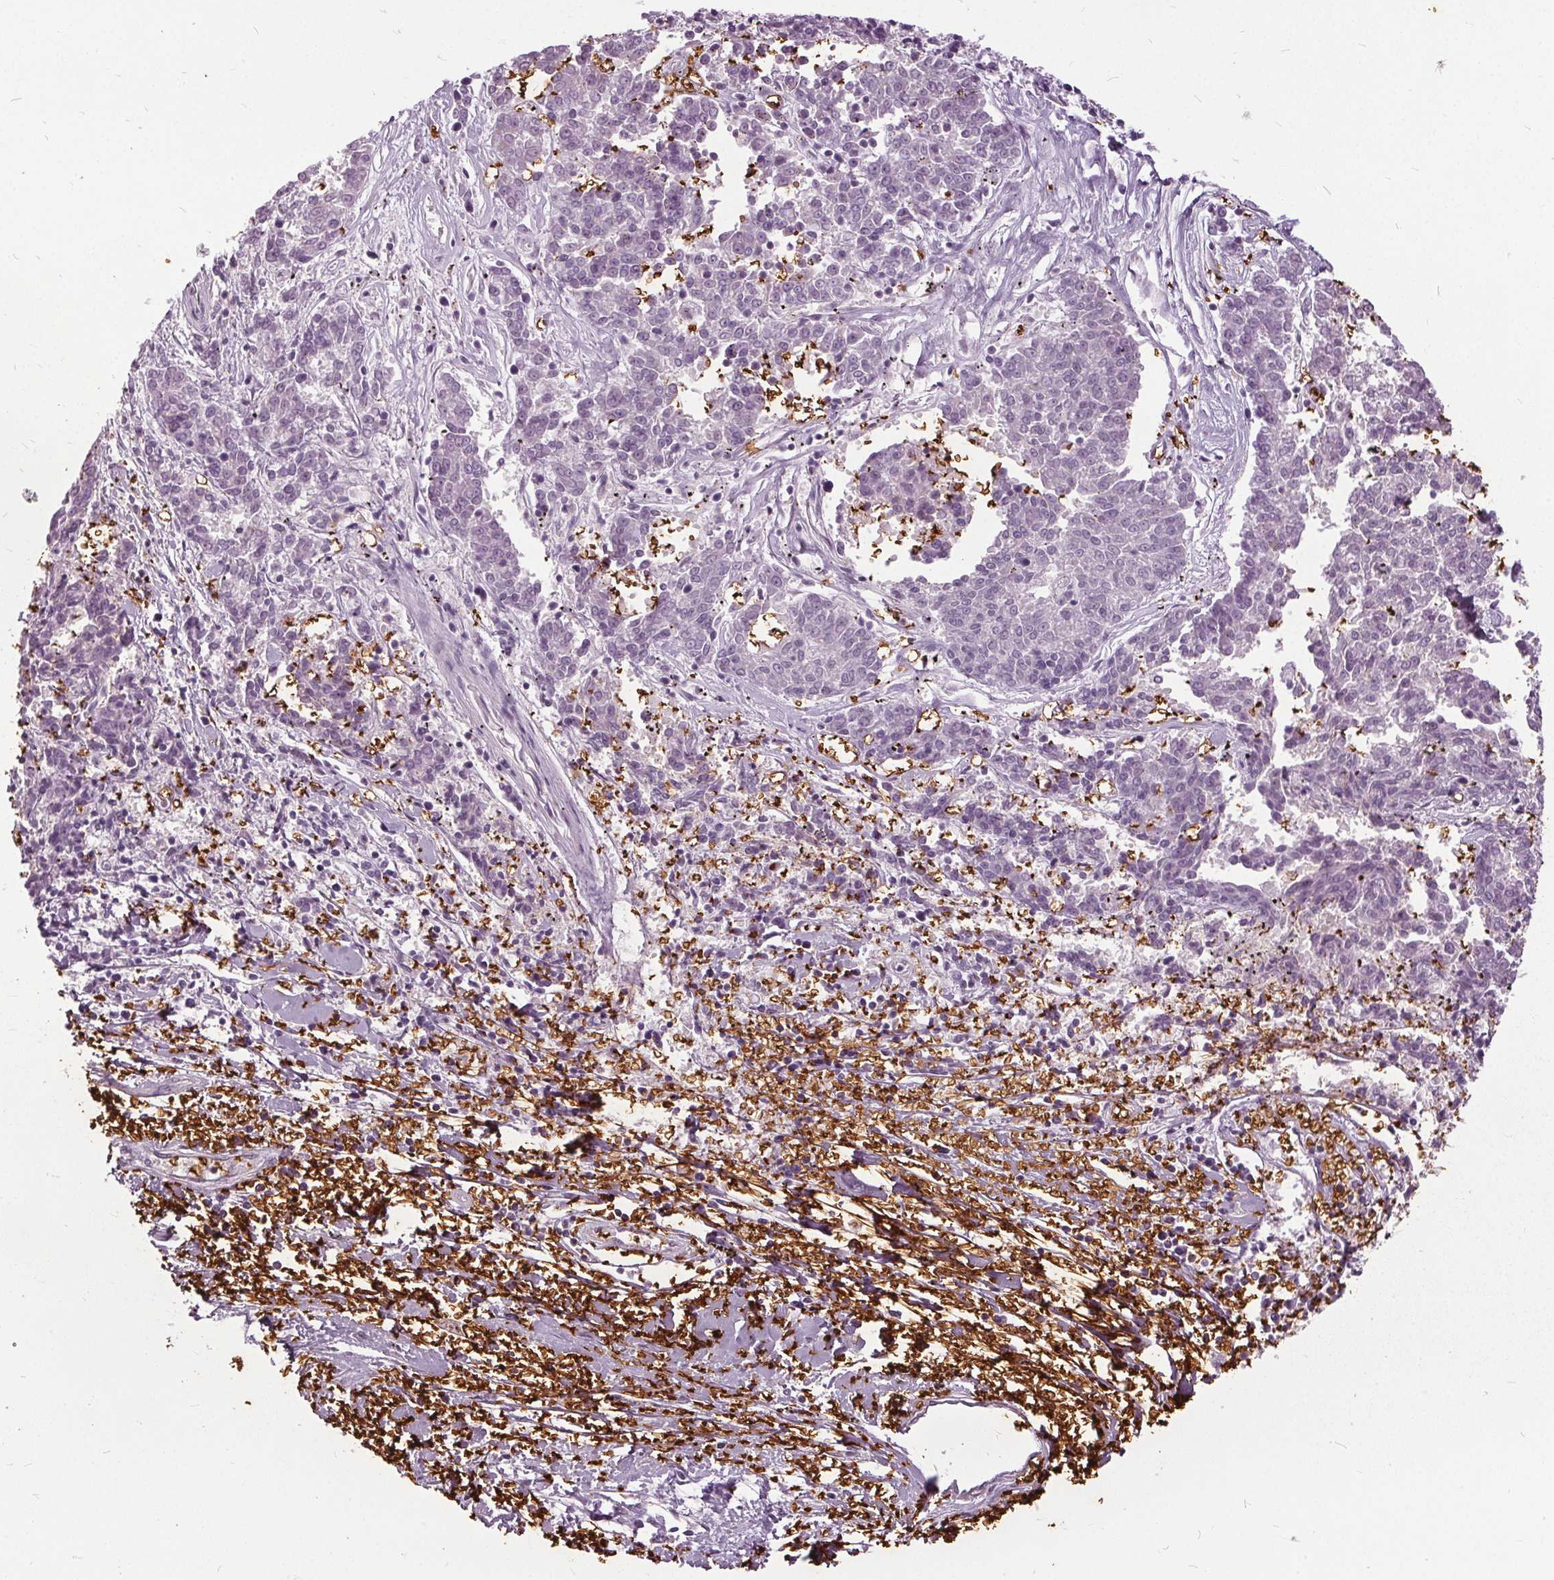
{"staining": {"intensity": "negative", "quantity": "none", "location": "none"}, "tissue": "melanoma", "cell_type": "Tumor cells", "image_type": "cancer", "snomed": [{"axis": "morphology", "description": "Malignant melanoma, NOS"}, {"axis": "topography", "description": "Skin"}], "caption": "The immunohistochemistry histopathology image has no significant staining in tumor cells of malignant melanoma tissue.", "gene": "SLC4A1", "patient": {"sex": "female", "age": 72}}